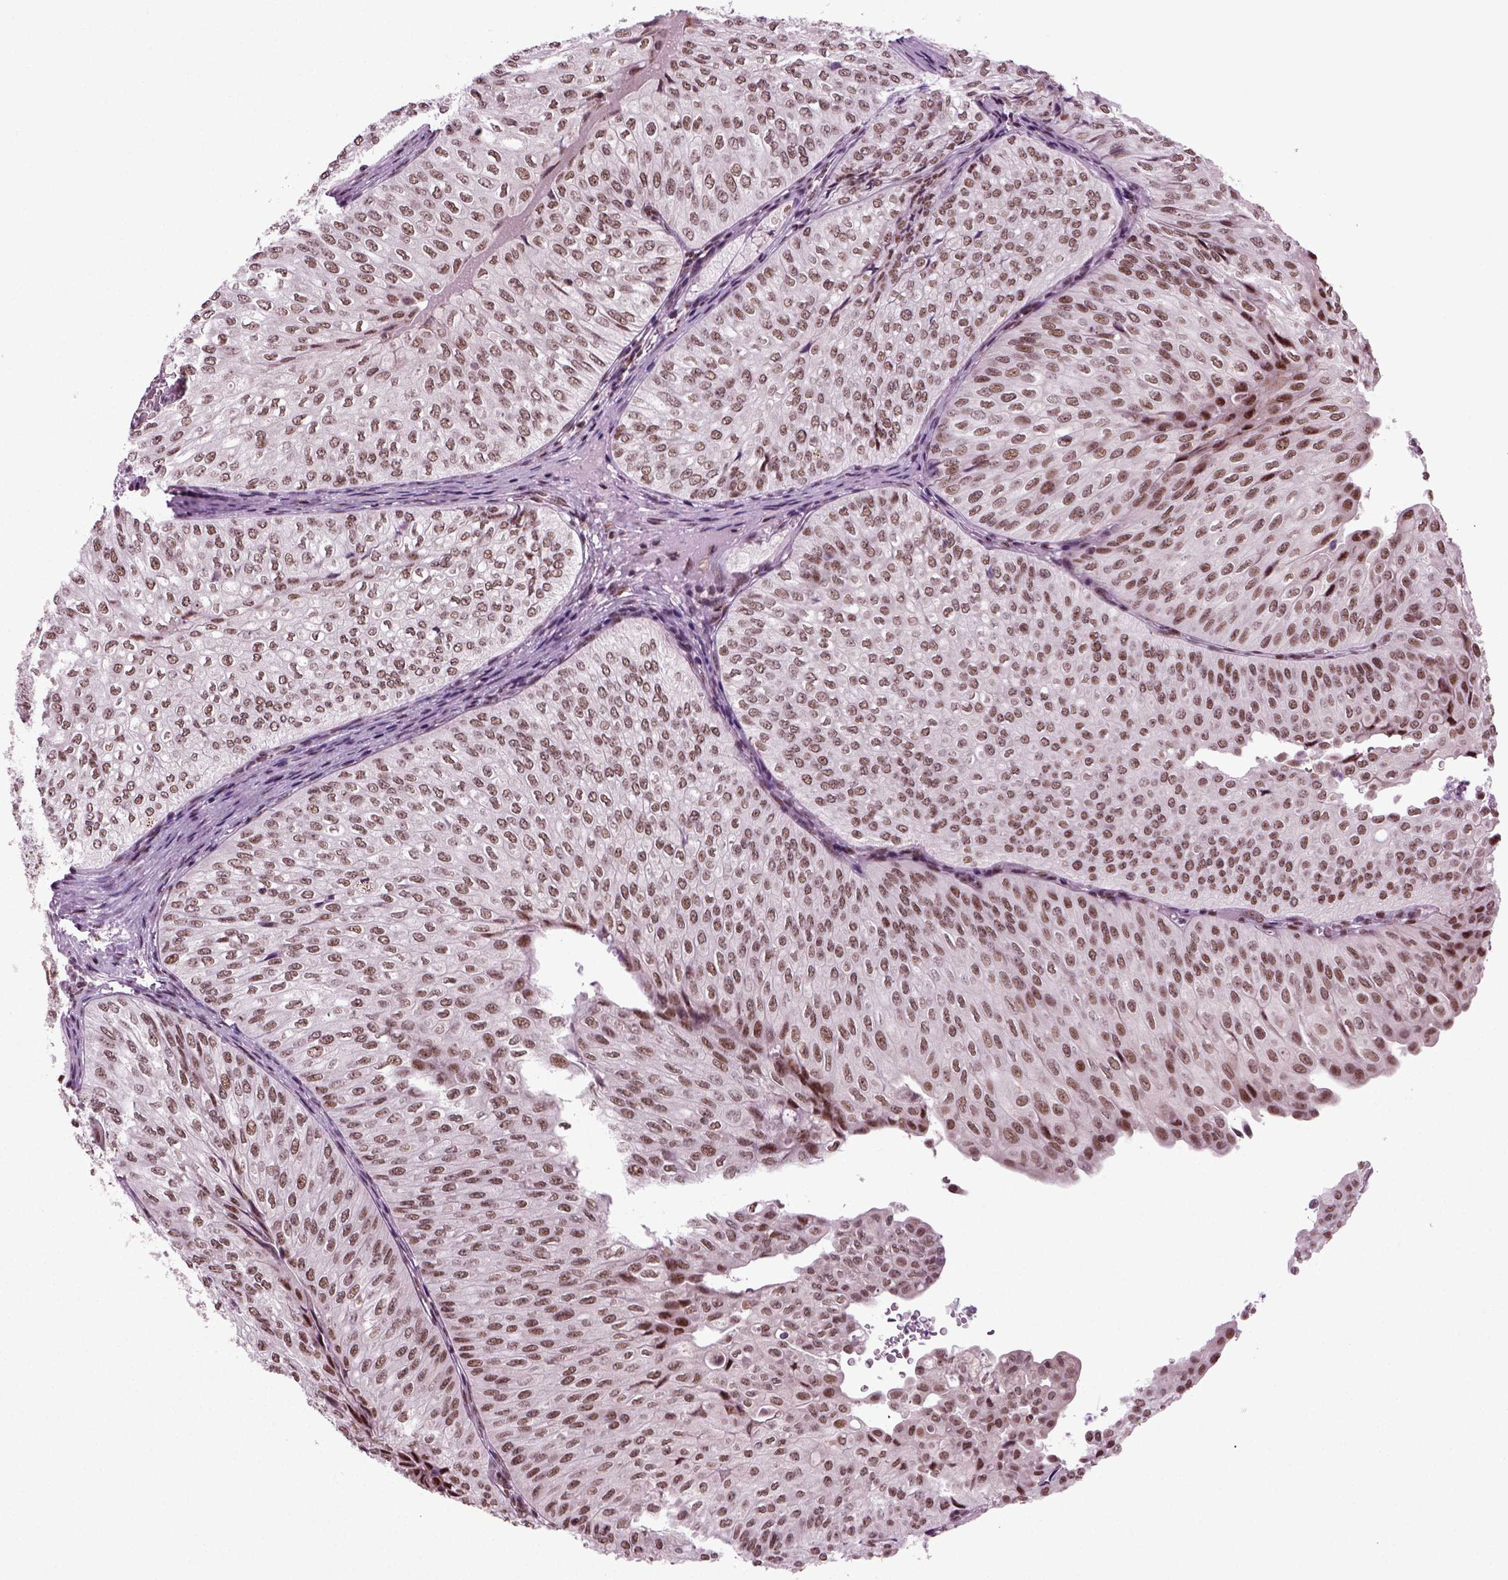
{"staining": {"intensity": "weak", "quantity": ">75%", "location": "nuclear"}, "tissue": "urothelial cancer", "cell_type": "Tumor cells", "image_type": "cancer", "snomed": [{"axis": "morphology", "description": "Urothelial carcinoma, NOS"}, {"axis": "topography", "description": "Urinary bladder"}], "caption": "Protein expression analysis of urothelial cancer displays weak nuclear staining in approximately >75% of tumor cells. (DAB (3,3'-diaminobenzidine) = brown stain, brightfield microscopy at high magnification).", "gene": "RCOR3", "patient": {"sex": "male", "age": 62}}